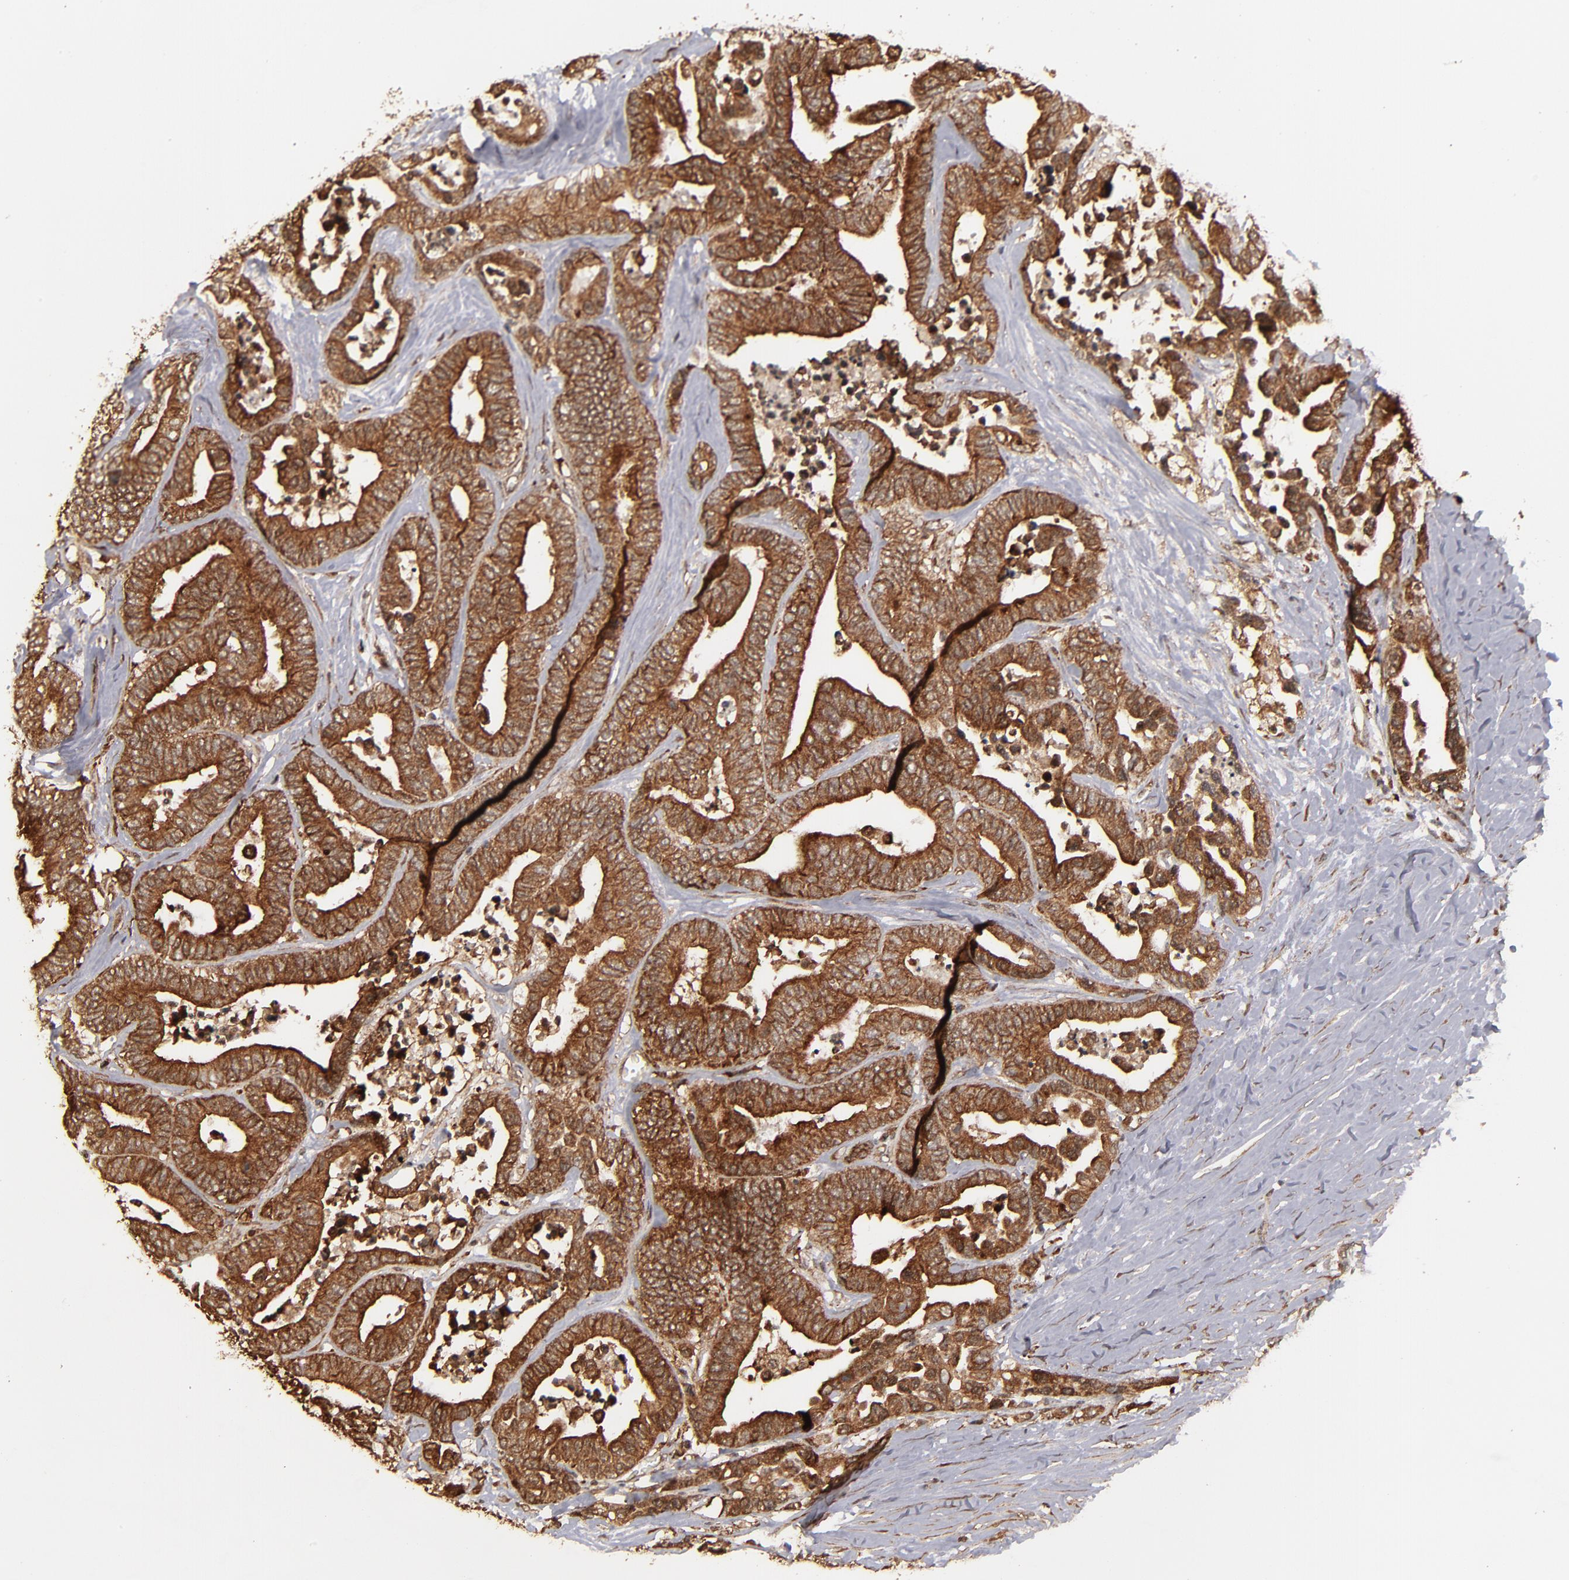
{"staining": {"intensity": "strong", "quantity": ">75%", "location": "cytoplasmic/membranous,nuclear"}, "tissue": "colorectal cancer", "cell_type": "Tumor cells", "image_type": "cancer", "snomed": [{"axis": "morphology", "description": "Adenocarcinoma, NOS"}, {"axis": "topography", "description": "Colon"}], "caption": "This micrograph demonstrates immunohistochemistry staining of colorectal cancer (adenocarcinoma), with high strong cytoplasmic/membranous and nuclear expression in approximately >75% of tumor cells.", "gene": "RGS6", "patient": {"sex": "male", "age": 82}}